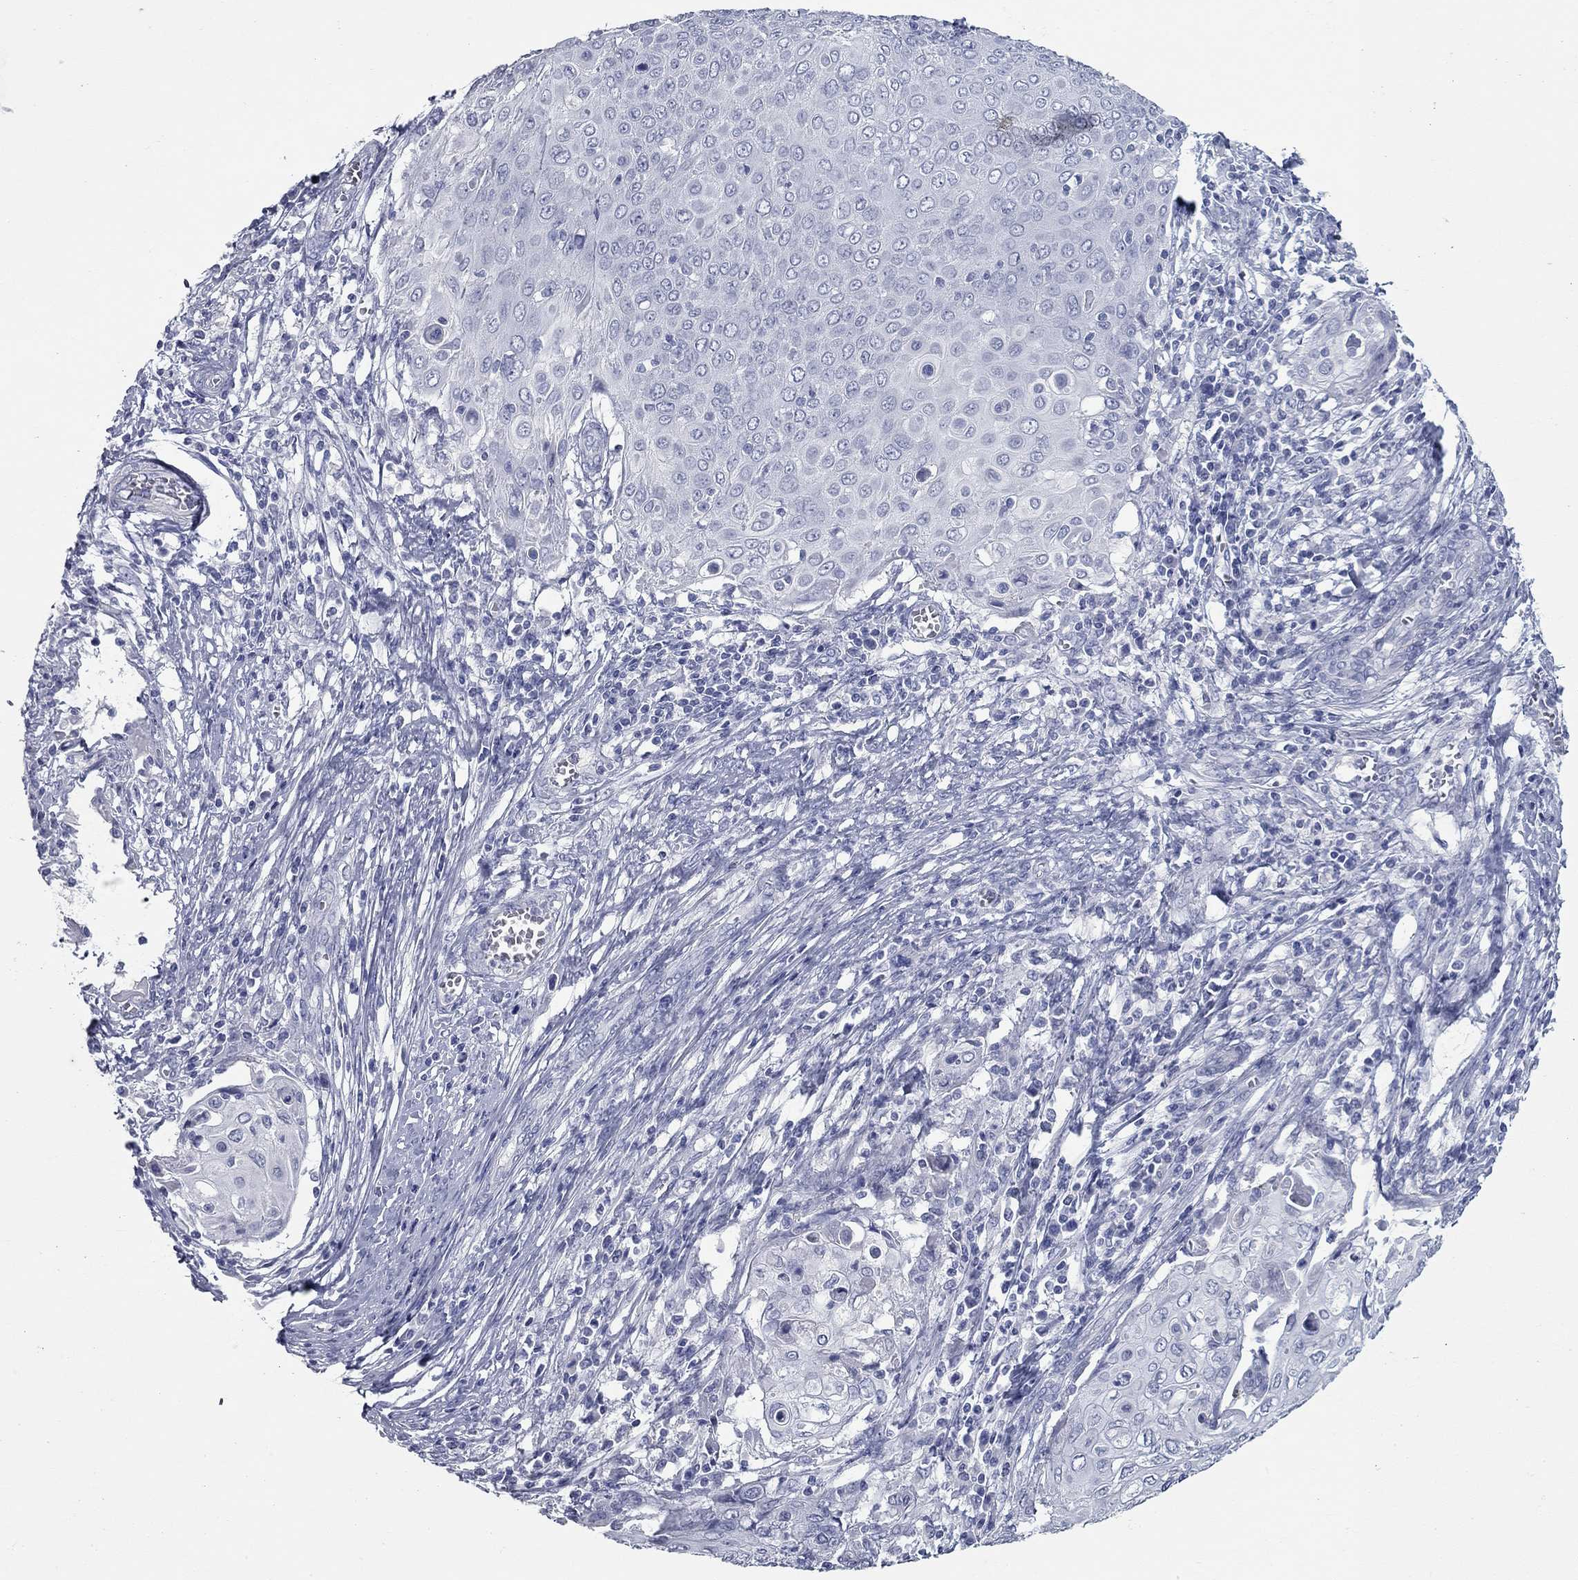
{"staining": {"intensity": "negative", "quantity": "none", "location": "none"}, "tissue": "cervical cancer", "cell_type": "Tumor cells", "image_type": "cancer", "snomed": [{"axis": "morphology", "description": "Squamous cell carcinoma, NOS"}, {"axis": "topography", "description": "Cervix"}], "caption": "This is an immunohistochemistry image of cervical cancer (squamous cell carcinoma). There is no positivity in tumor cells.", "gene": "KIRREL2", "patient": {"sex": "female", "age": 39}}